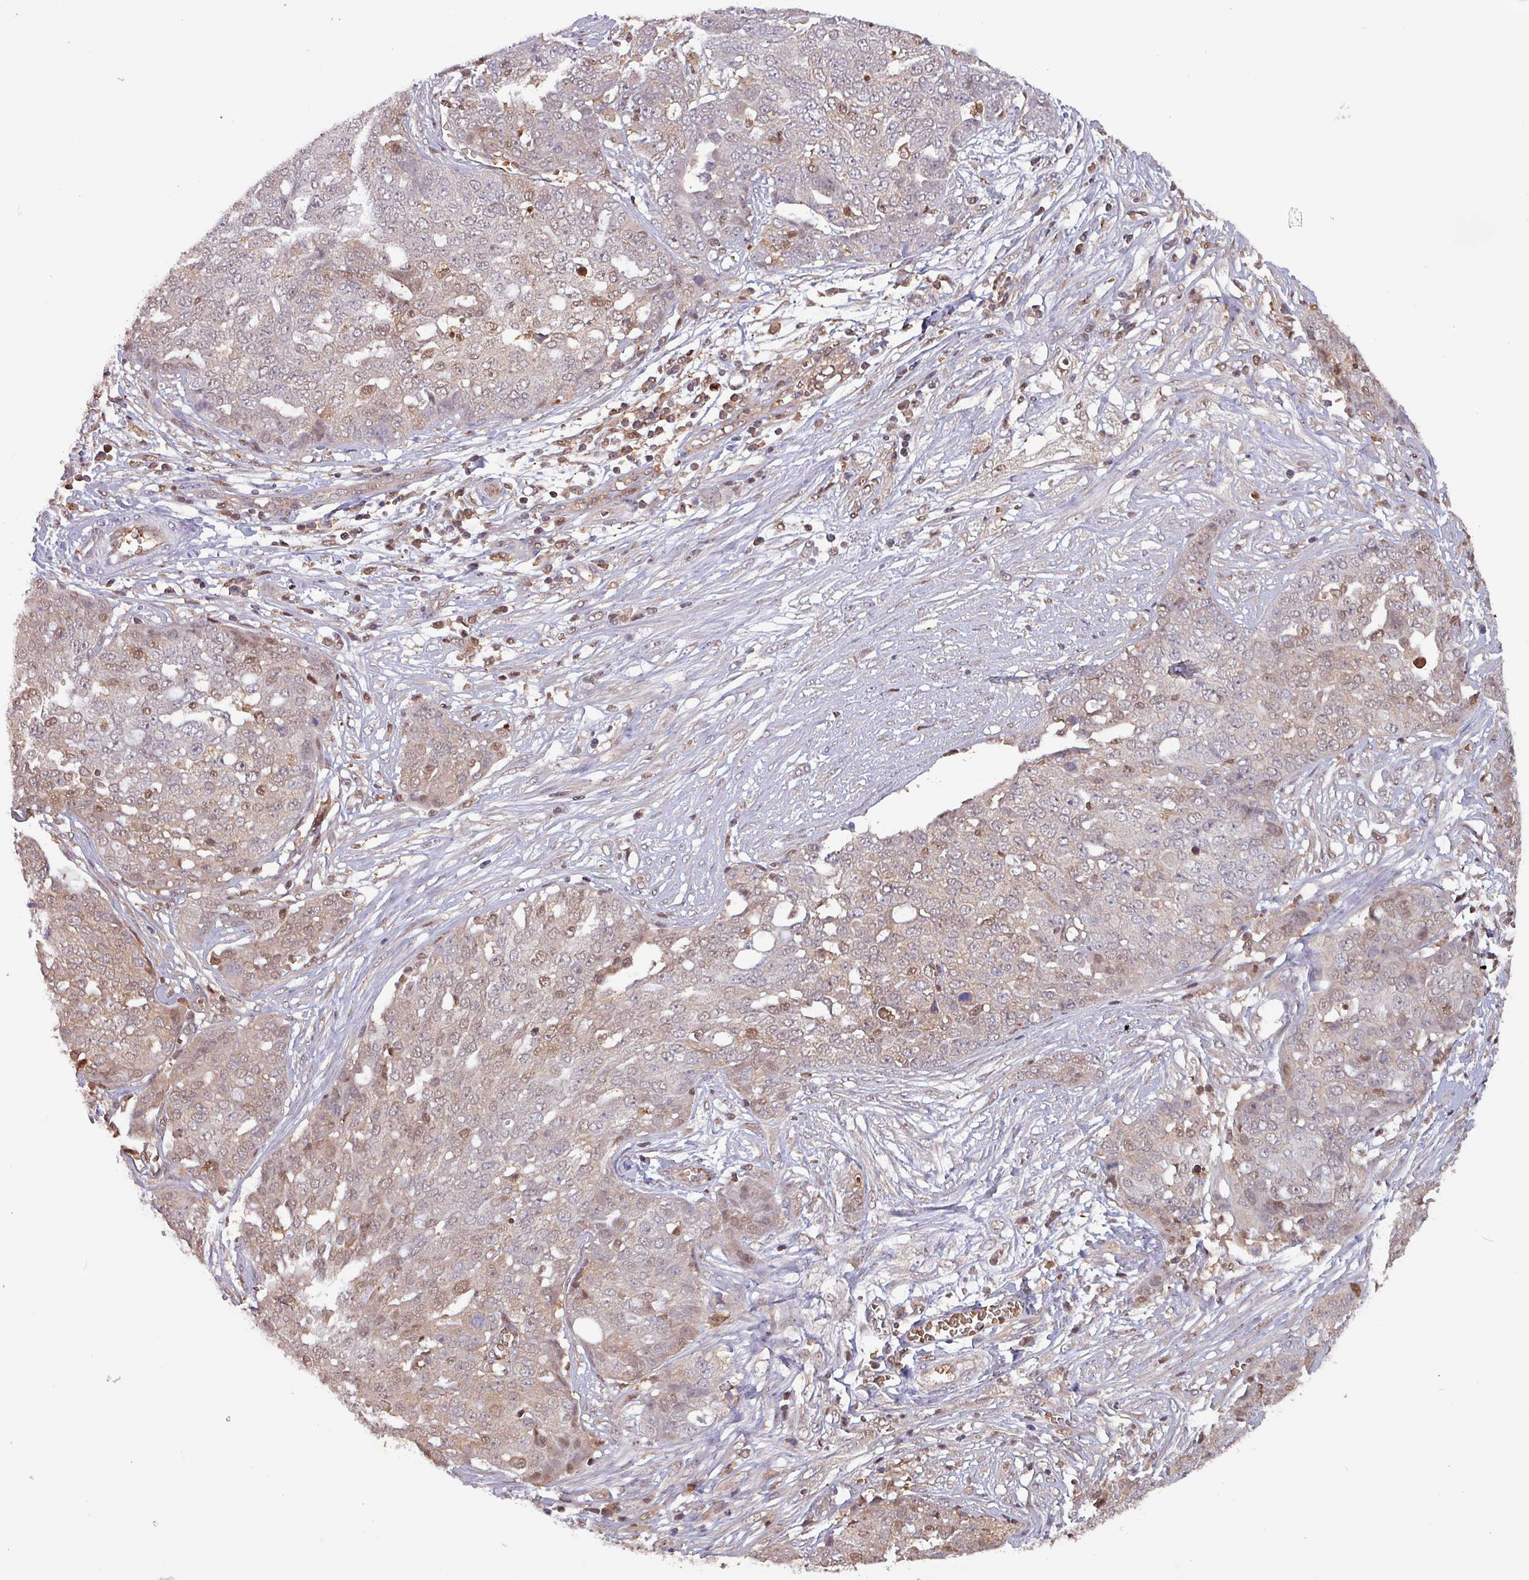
{"staining": {"intensity": "weak", "quantity": "25%-75%", "location": "cytoplasmic/membranous,nuclear"}, "tissue": "ovarian cancer", "cell_type": "Tumor cells", "image_type": "cancer", "snomed": [{"axis": "morphology", "description": "Cystadenocarcinoma, serous, NOS"}, {"axis": "topography", "description": "Soft tissue"}, {"axis": "topography", "description": "Ovary"}], "caption": "Immunohistochemical staining of ovarian cancer (serous cystadenocarcinoma) reveals weak cytoplasmic/membranous and nuclear protein staining in about 25%-75% of tumor cells.", "gene": "PSMB8", "patient": {"sex": "female", "age": 57}}